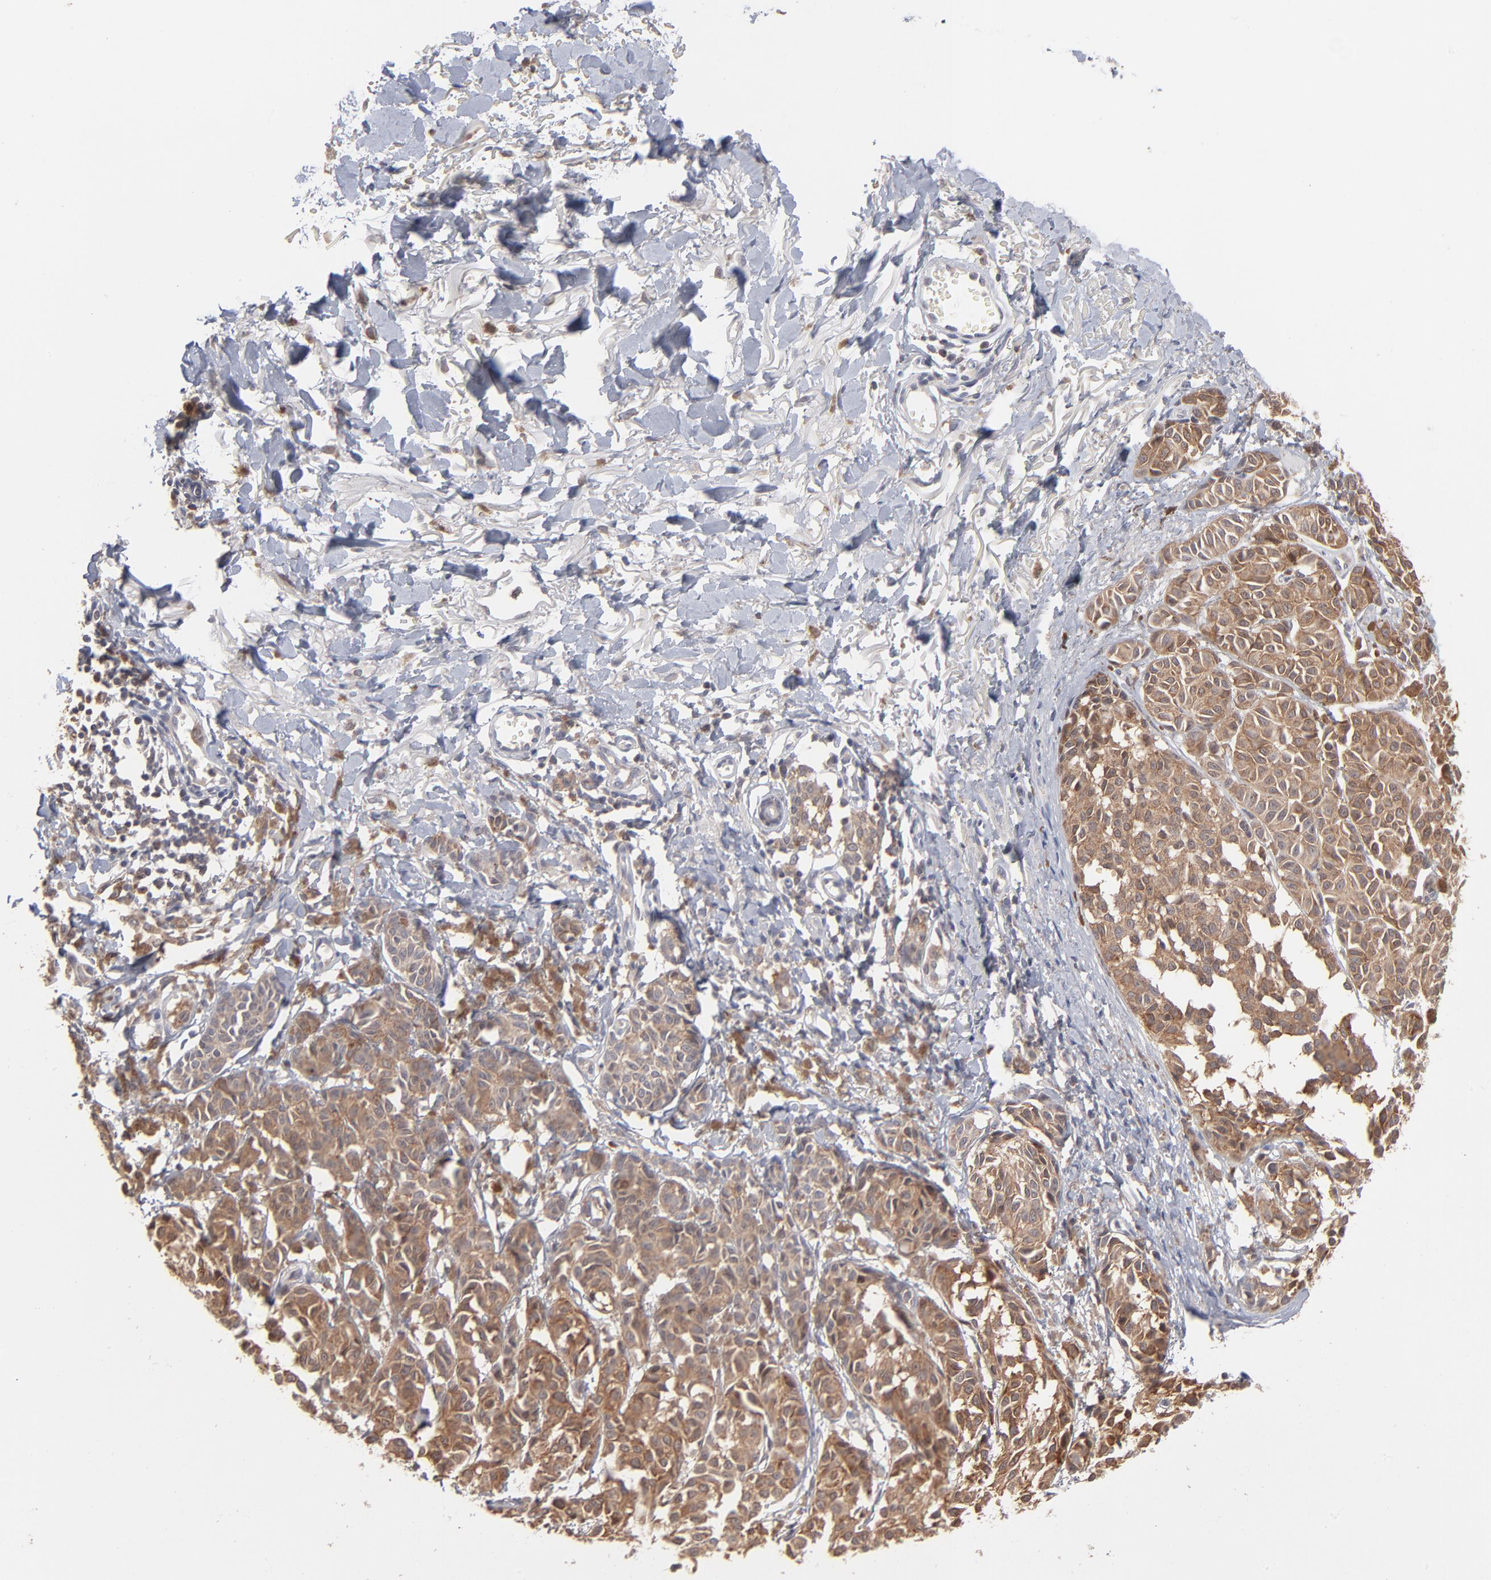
{"staining": {"intensity": "strong", "quantity": ">75%", "location": "cytoplasmic/membranous"}, "tissue": "melanoma", "cell_type": "Tumor cells", "image_type": "cancer", "snomed": [{"axis": "morphology", "description": "Malignant melanoma, NOS"}, {"axis": "topography", "description": "Skin"}], "caption": "A histopathology image of malignant melanoma stained for a protein demonstrates strong cytoplasmic/membranous brown staining in tumor cells. Nuclei are stained in blue.", "gene": "IVNS1ABP", "patient": {"sex": "male", "age": 76}}